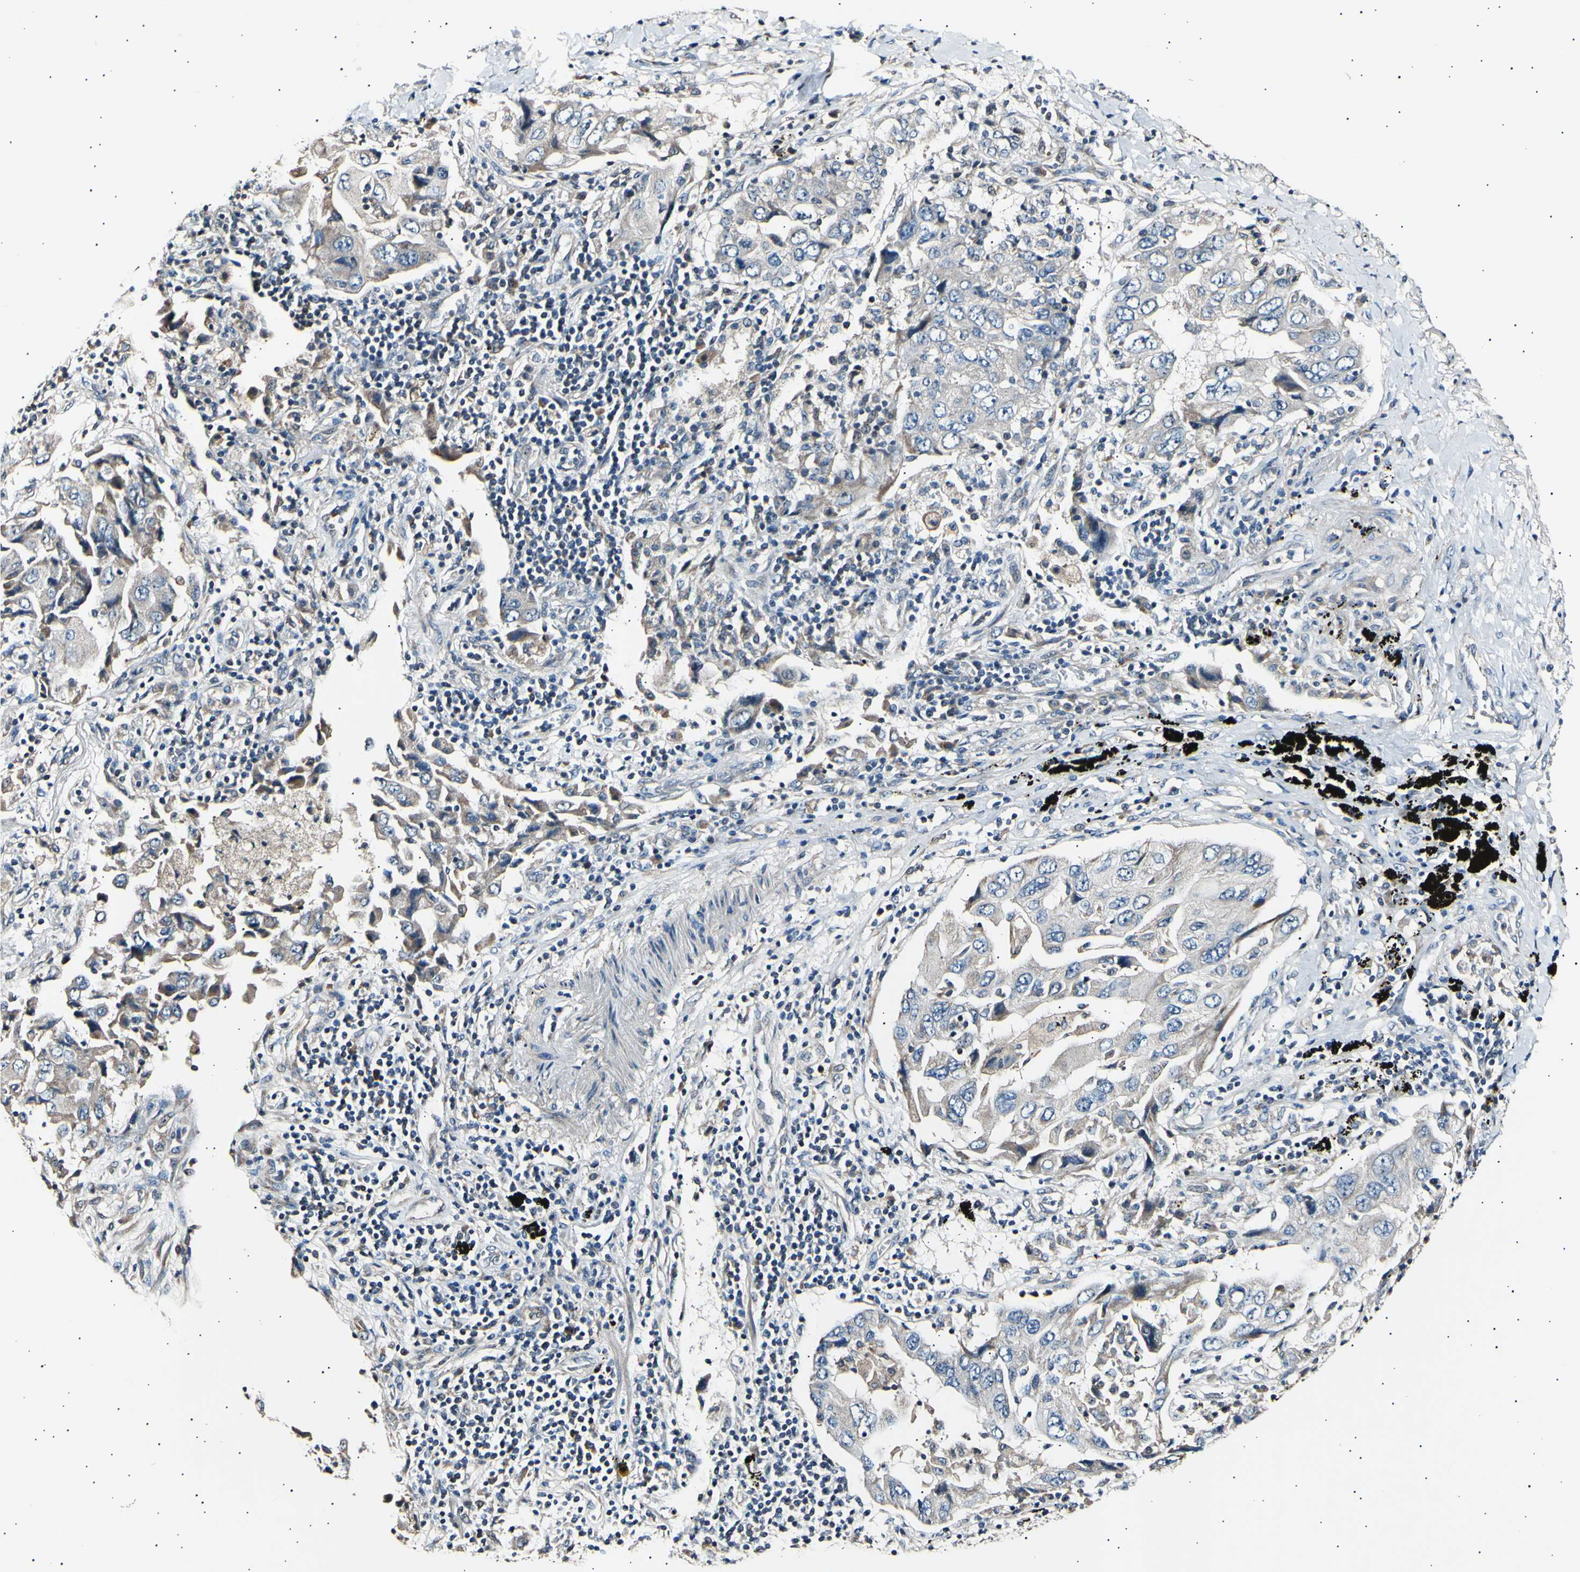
{"staining": {"intensity": "weak", "quantity": ">75%", "location": "cytoplasmic/membranous"}, "tissue": "lung cancer", "cell_type": "Tumor cells", "image_type": "cancer", "snomed": [{"axis": "morphology", "description": "Adenocarcinoma, NOS"}, {"axis": "topography", "description": "Lung"}], "caption": "Lung cancer tissue exhibits weak cytoplasmic/membranous positivity in about >75% of tumor cells, visualized by immunohistochemistry. The staining was performed using DAB to visualize the protein expression in brown, while the nuclei were stained in blue with hematoxylin (Magnification: 20x).", "gene": "ITGA6", "patient": {"sex": "female", "age": 65}}